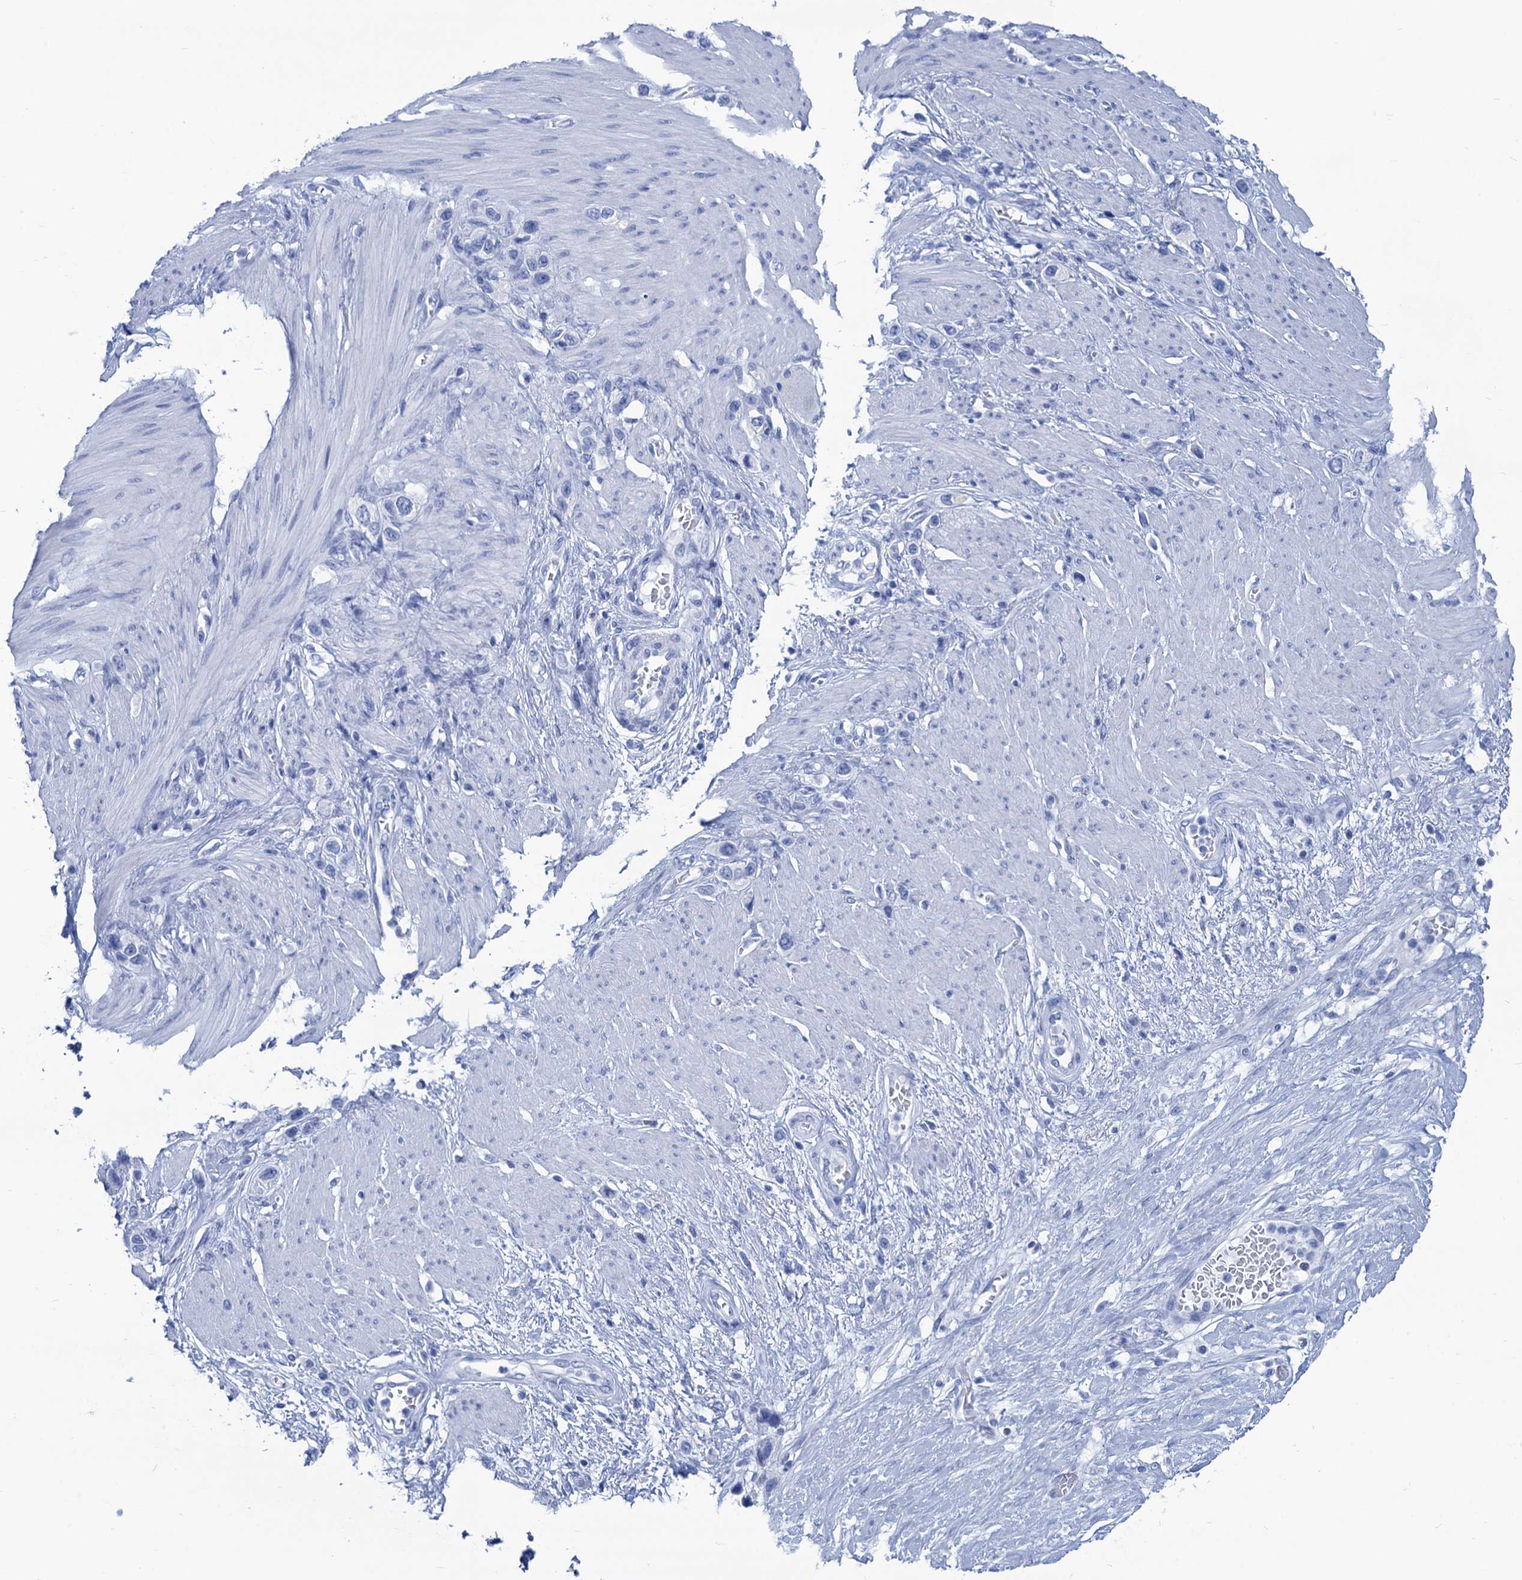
{"staining": {"intensity": "negative", "quantity": "none", "location": "none"}, "tissue": "stomach cancer", "cell_type": "Tumor cells", "image_type": "cancer", "snomed": [{"axis": "morphology", "description": "Adenocarcinoma, NOS"}, {"axis": "morphology", "description": "Adenocarcinoma, High grade"}, {"axis": "topography", "description": "Stomach, upper"}, {"axis": "topography", "description": "Stomach, lower"}], "caption": "High magnification brightfield microscopy of adenocarcinoma (high-grade) (stomach) stained with DAB (3,3'-diaminobenzidine) (brown) and counterstained with hematoxylin (blue): tumor cells show no significant staining.", "gene": "CABYR", "patient": {"sex": "female", "age": 65}}